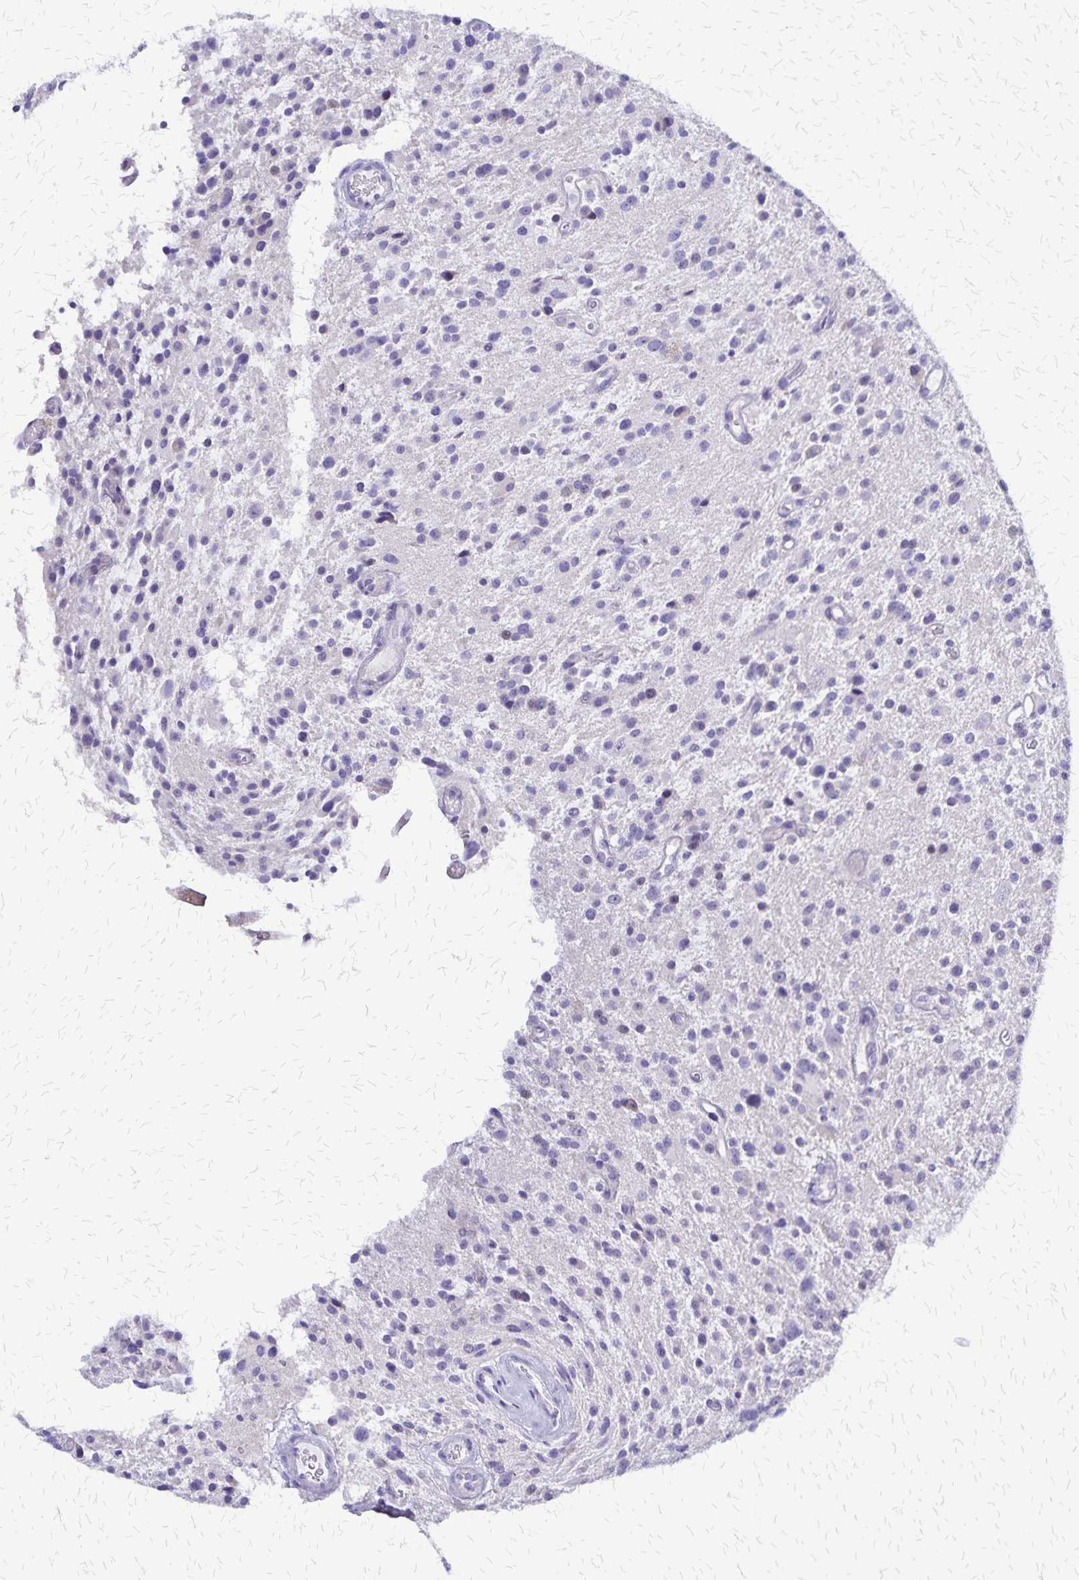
{"staining": {"intensity": "negative", "quantity": "none", "location": "none"}, "tissue": "glioma", "cell_type": "Tumor cells", "image_type": "cancer", "snomed": [{"axis": "morphology", "description": "Glioma, malignant, Low grade"}, {"axis": "topography", "description": "Brain"}], "caption": "The micrograph displays no significant positivity in tumor cells of glioma.", "gene": "SI", "patient": {"sex": "male", "age": 43}}